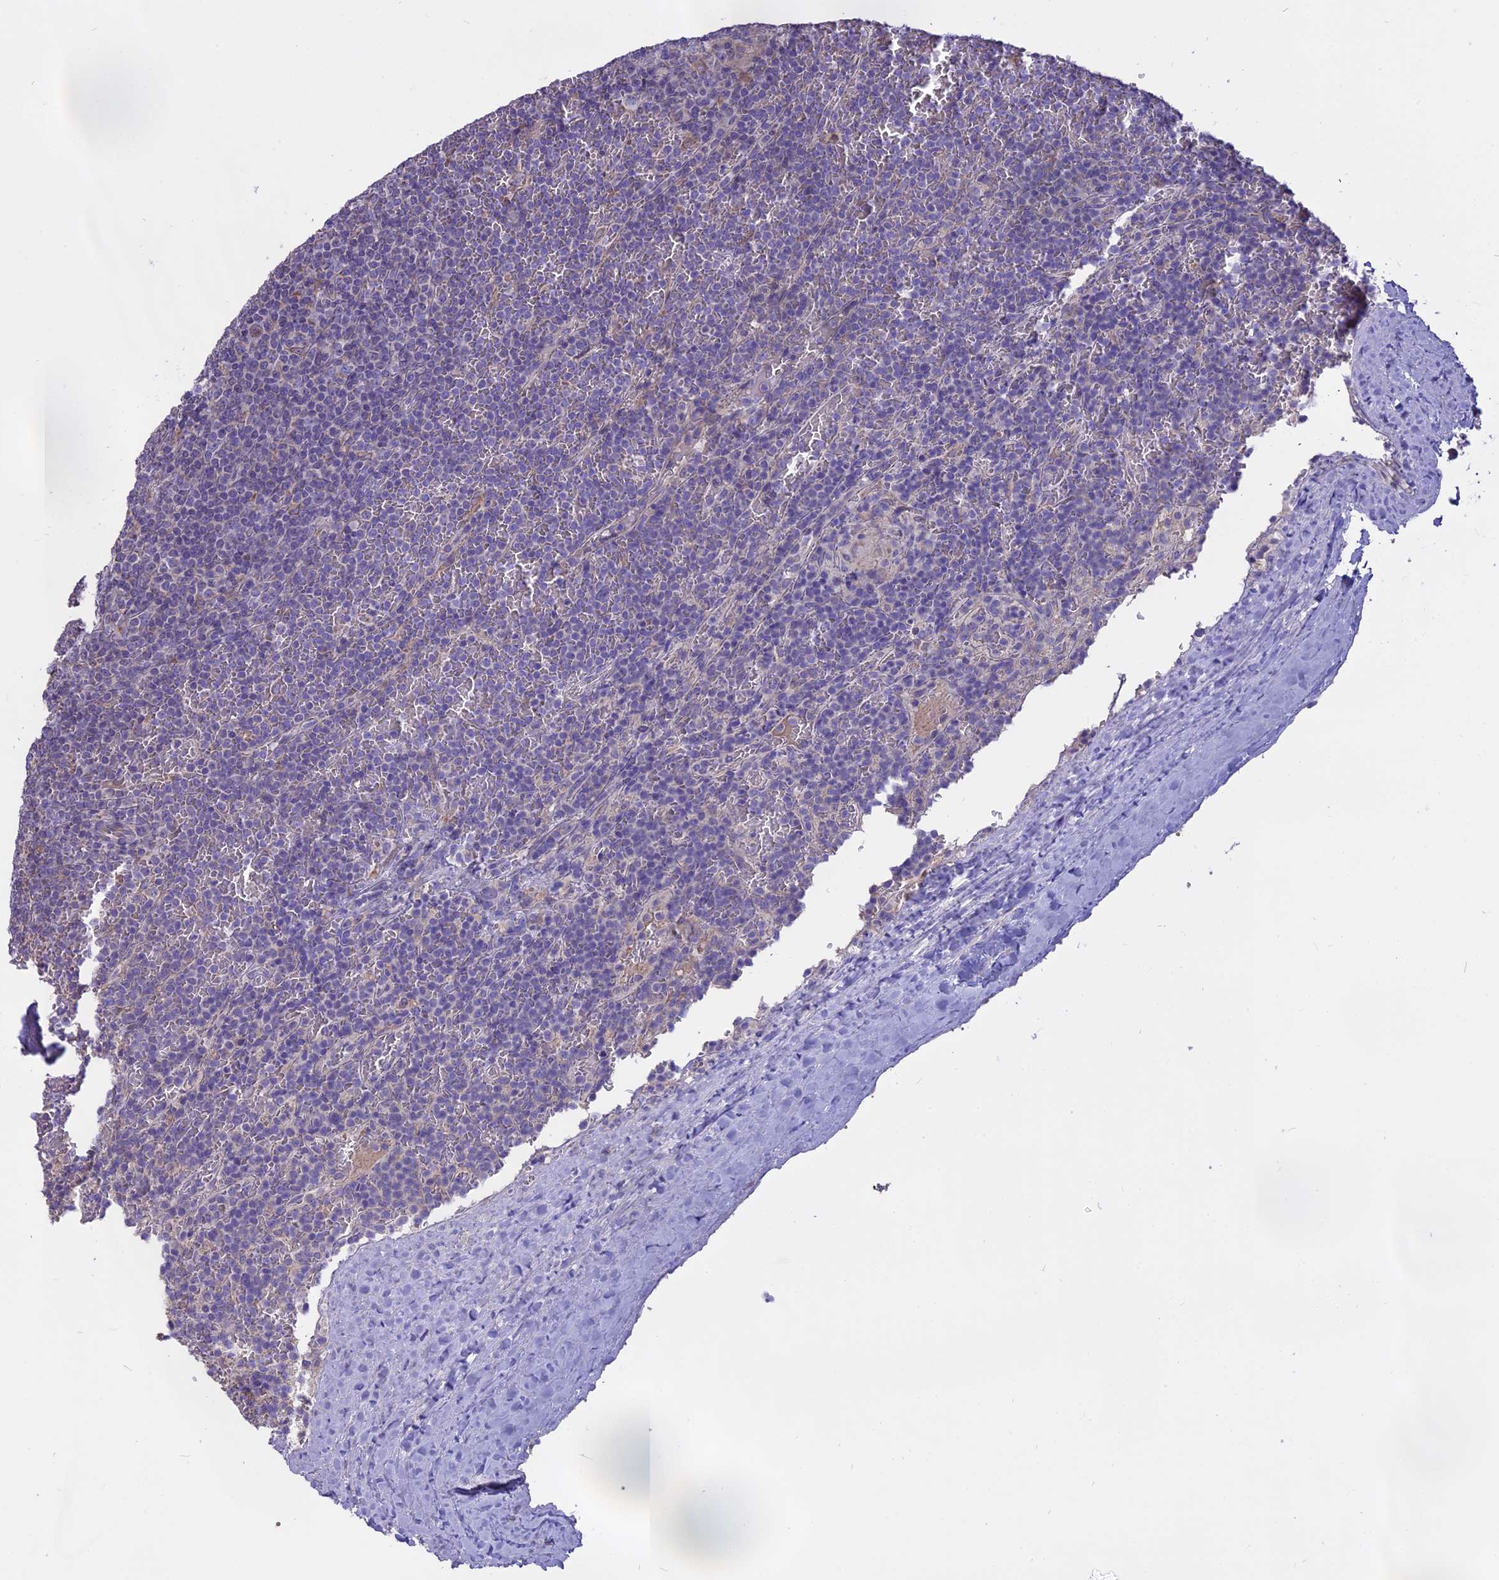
{"staining": {"intensity": "negative", "quantity": "none", "location": "none"}, "tissue": "lymphoma", "cell_type": "Tumor cells", "image_type": "cancer", "snomed": [{"axis": "morphology", "description": "Malignant lymphoma, non-Hodgkin's type, Low grade"}, {"axis": "topography", "description": "Spleen"}], "caption": "IHC micrograph of human low-grade malignant lymphoma, non-Hodgkin's type stained for a protein (brown), which demonstrates no expression in tumor cells.", "gene": "WFDC2", "patient": {"sex": "female", "age": 19}}